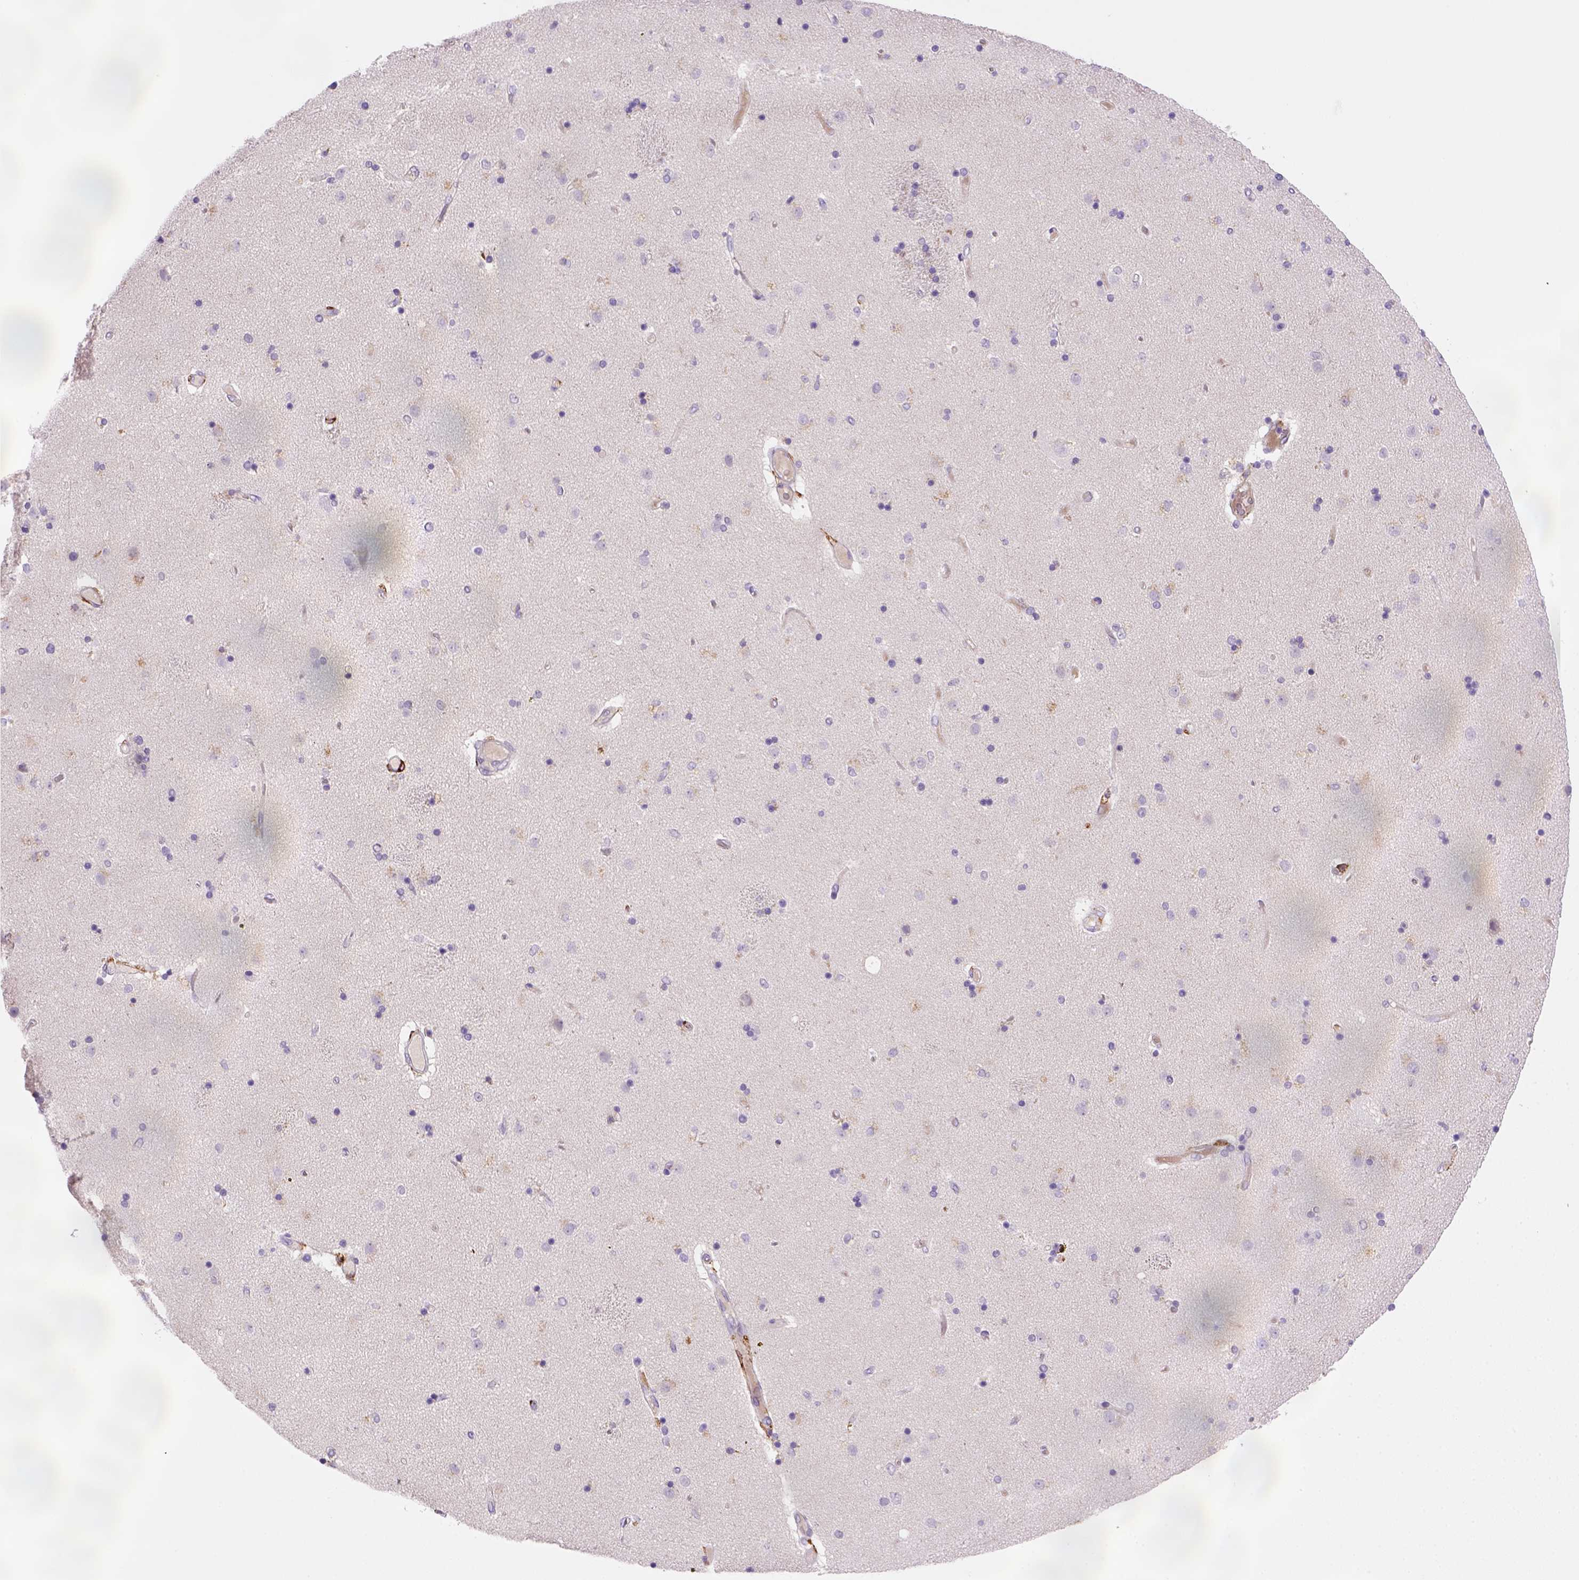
{"staining": {"intensity": "negative", "quantity": "none", "location": "none"}, "tissue": "caudate", "cell_type": "Glial cells", "image_type": "normal", "snomed": [{"axis": "morphology", "description": "Normal tissue, NOS"}, {"axis": "topography", "description": "Lateral ventricle wall"}], "caption": "Glial cells show no significant staining in unremarkable caudate. (DAB immunohistochemistry with hematoxylin counter stain).", "gene": "CD14", "patient": {"sex": "female", "age": 71}}